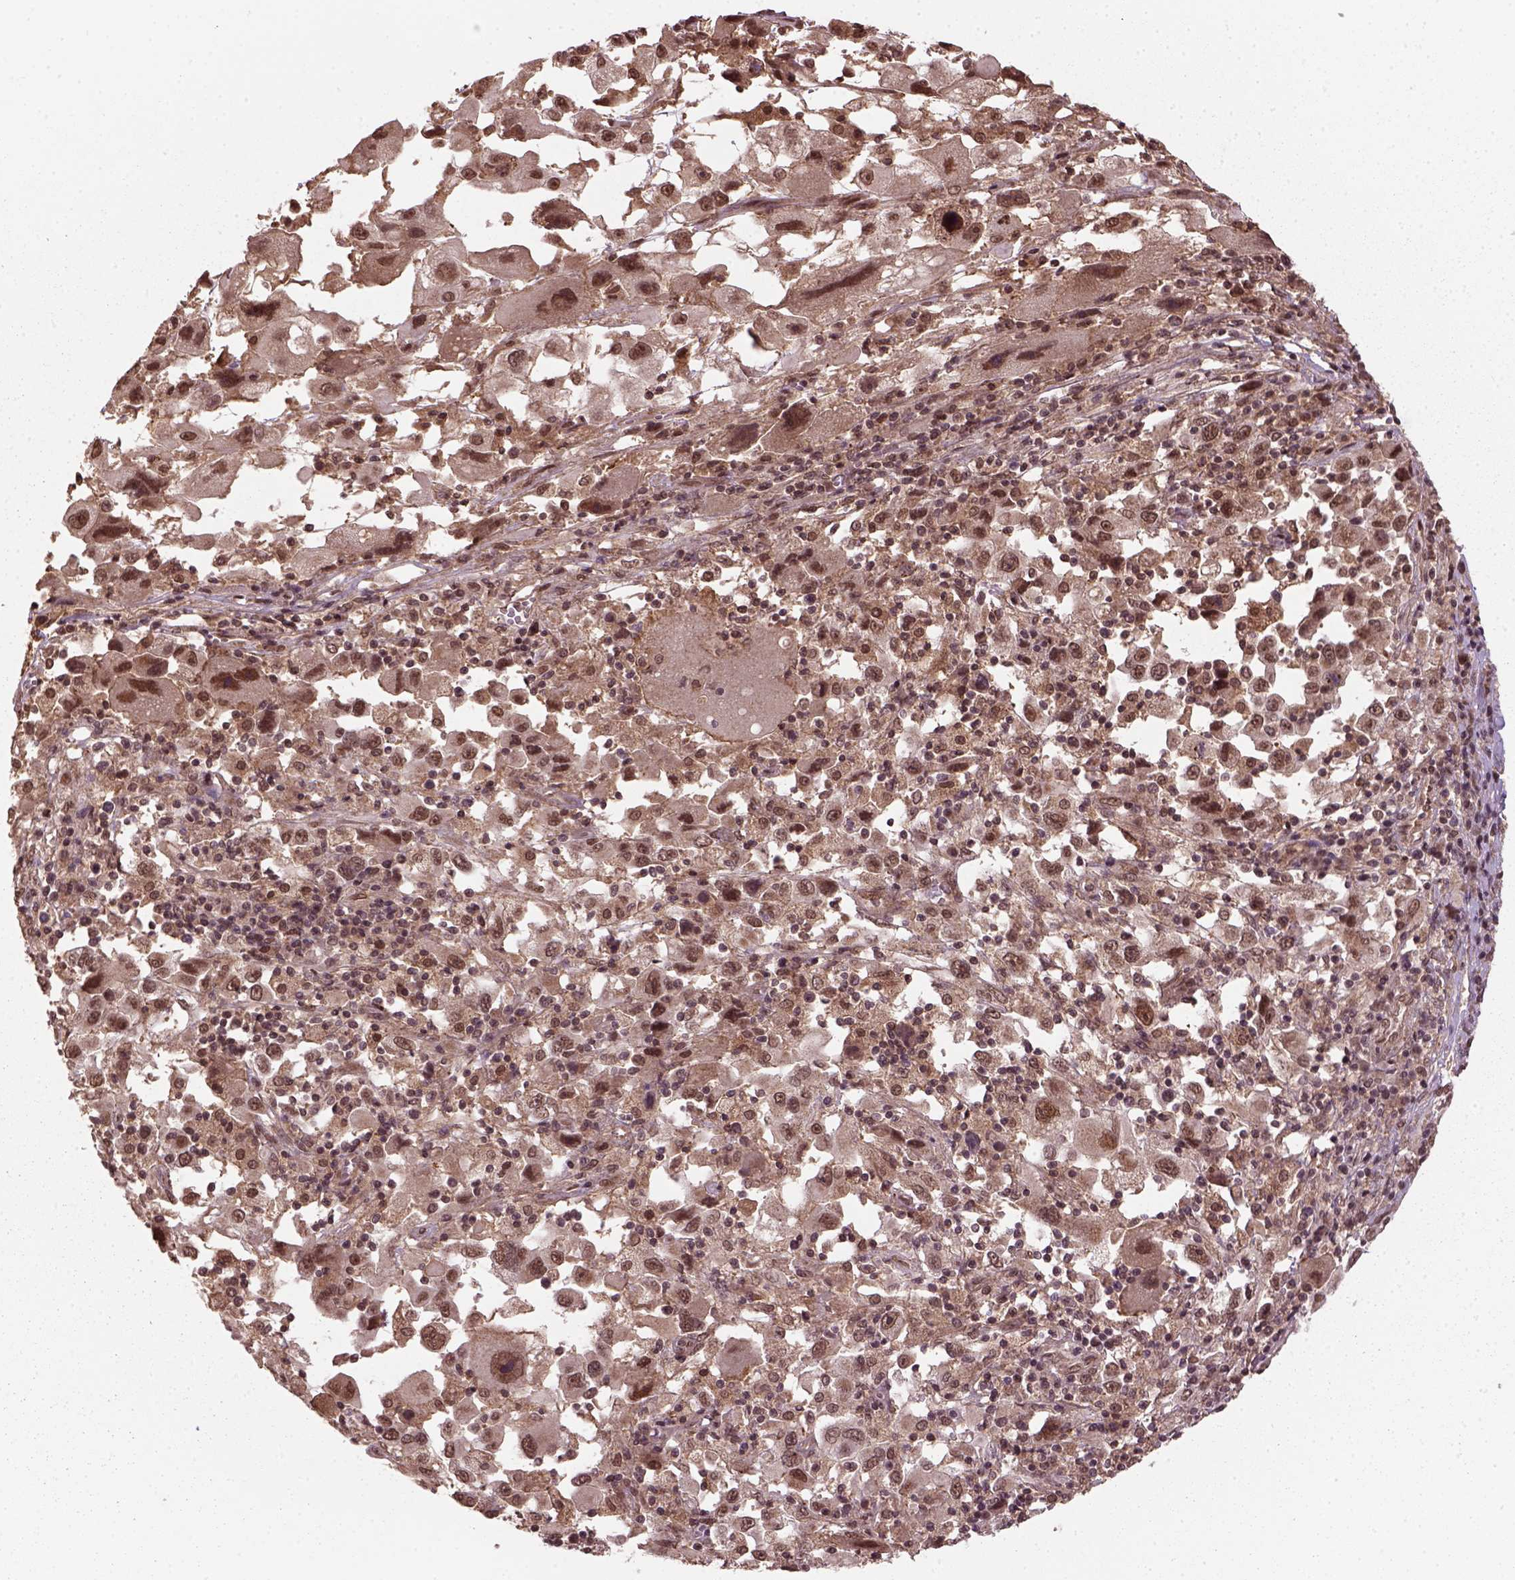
{"staining": {"intensity": "moderate", "quantity": ">75%", "location": "cytoplasmic/membranous,nuclear"}, "tissue": "melanoma", "cell_type": "Tumor cells", "image_type": "cancer", "snomed": [{"axis": "morphology", "description": "Malignant melanoma, Metastatic site"}, {"axis": "topography", "description": "Soft tissue"}], "caption": "Immunohistochemistry micrograph of melanoma stained for a protein (brown), which displays medium levels of moderate cytoplasmic/membranous and nuclear staining in approximately >75% of tumor cells.", "gene": "NUDT9", "patient": {"sex": "male", "age": 50}}